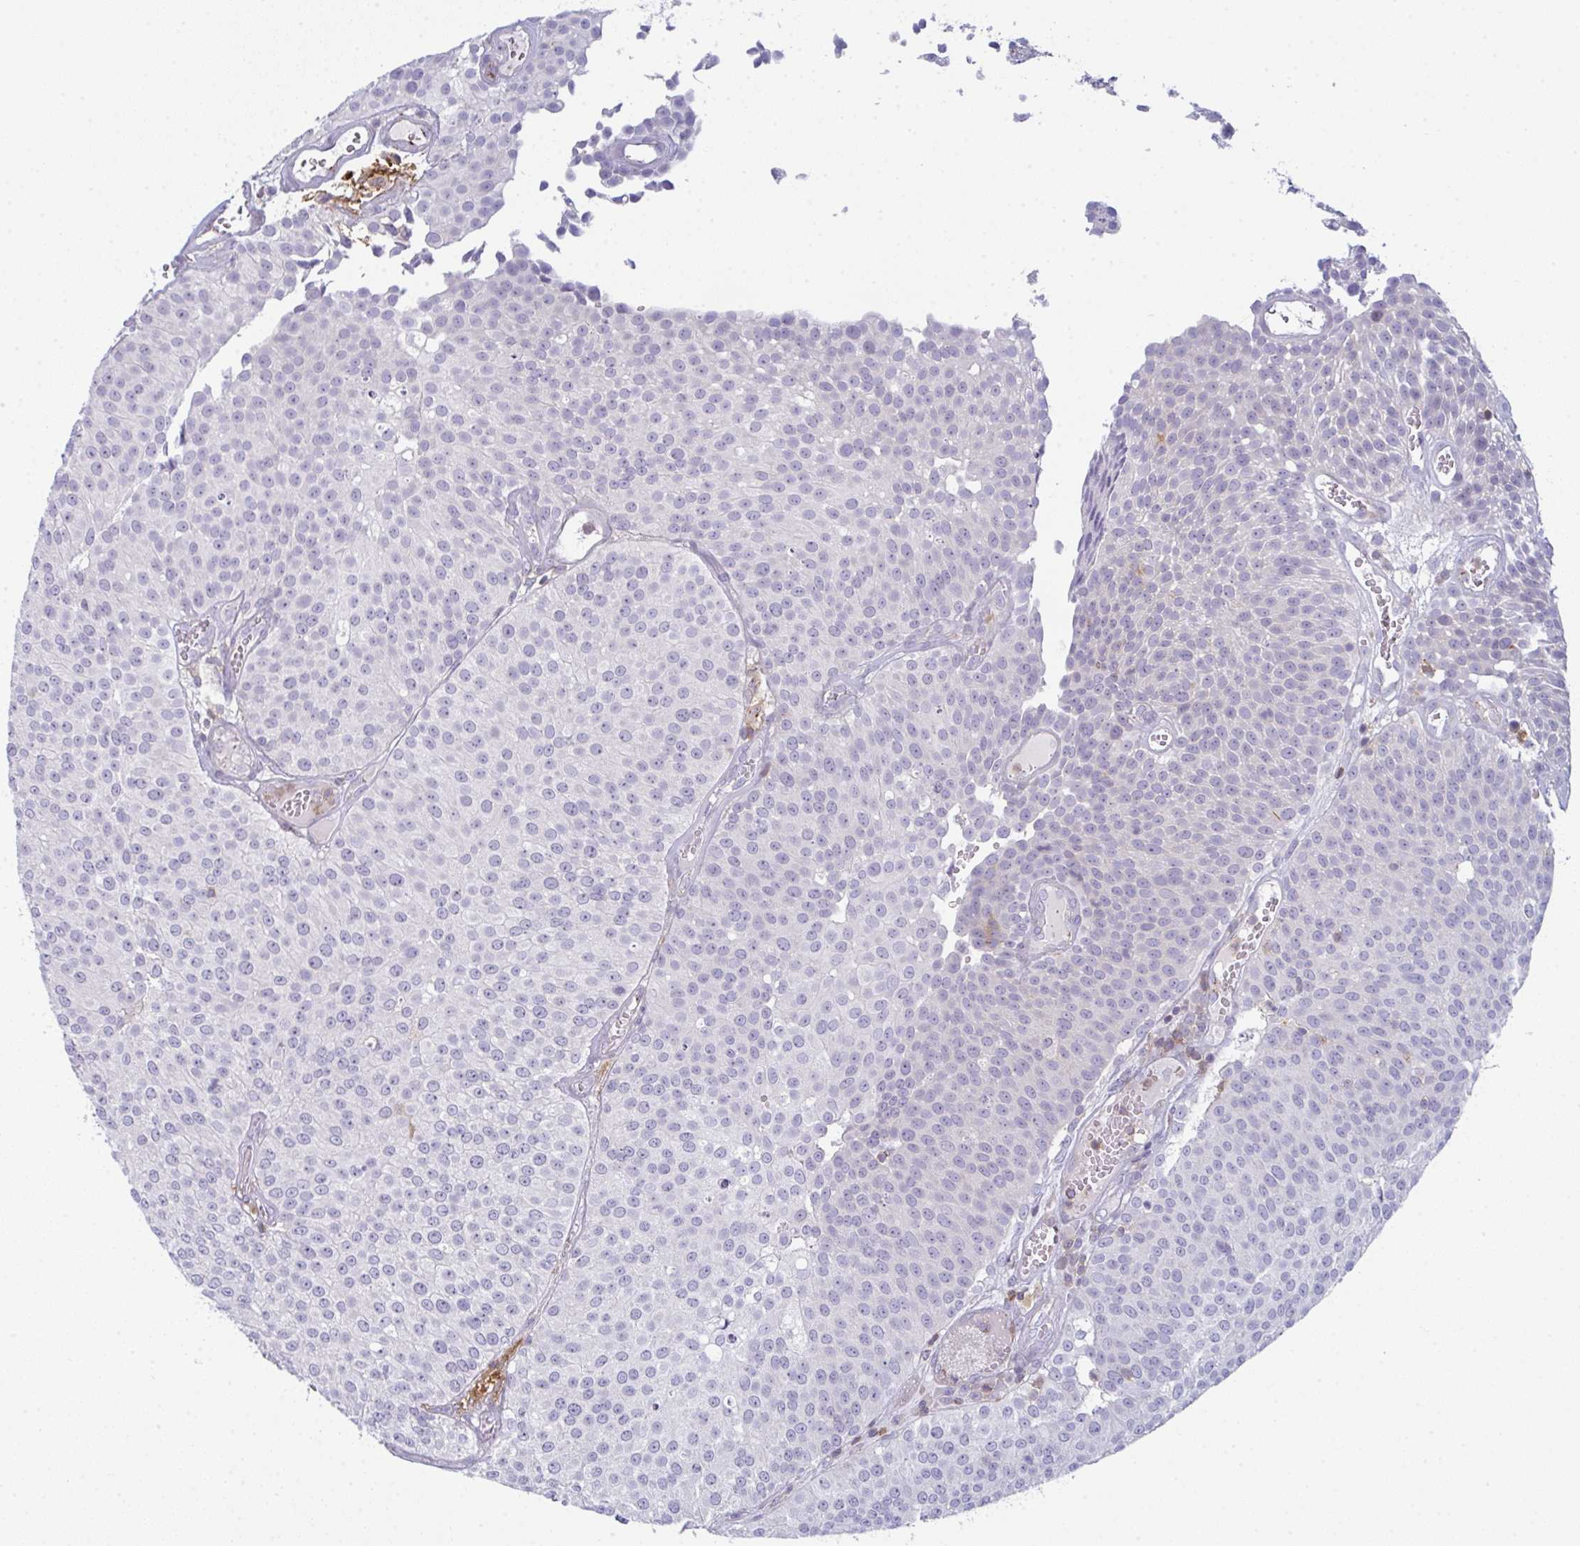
{"staining": {"intensity": "negative", "quantity": "none", "location": "none"}, "tissue": "urothelial cancer", "cell_type": "Tumor cells", "image_type": "cancer", "snomed": [{"axis": "morphology", "description": "Urothelial carcinoma, Low grade"}, {"axis": "topography", "description": "Urinary bladder"}], "caption": "This photomicrograph is of urothelial carcinoma (low-grade) stained with immunohistochemistry to label a protein in brown with the nuclei are counter-stained blue. There is no staining in tumor cells. (Brightfield microscopy of DAB IHC at high magnification).", "gene": "CD80", "patient": {"sex": "female", "age": 79}}